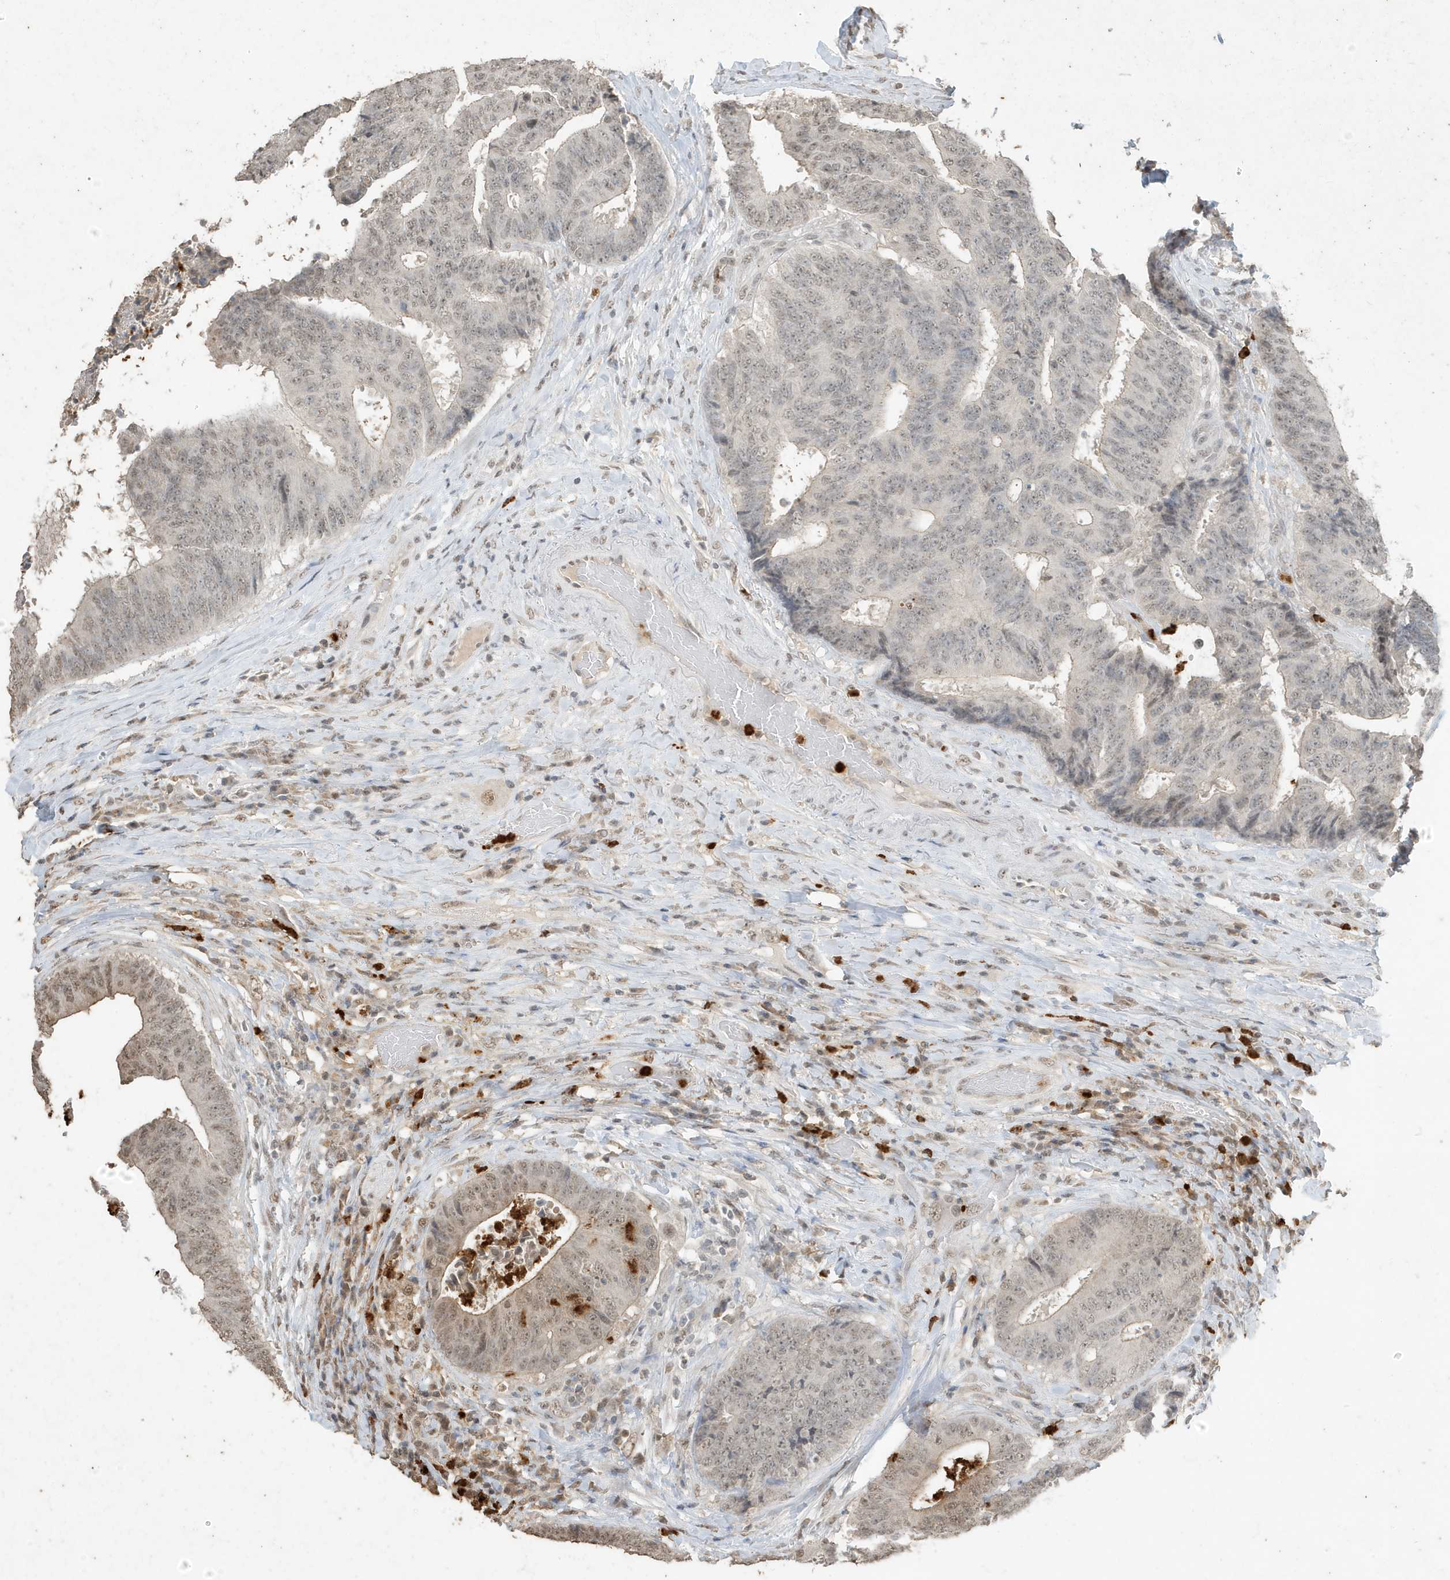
{"staining": {"intensity": "weak", "quantity": "25%-75%", "location": "nuclear"}, "tissue": "colorectal cancer", "cell_type": "Tumor cells", "image_type": "cancer", "snomed": [{"axis": "morphology", "description": "Adenocarcinoma, NOS"}, {"axis": "topography", "description": "Rectum"}], "caption": "Immunohistochemistry (IHC) (DAB) staining of human colorectal cancer demonstrates weak nuclear protein positivity in about 25%-75% of tumor cells.", "gene": "DEFA1", "patient": {"sex": "male", "age": 72}}